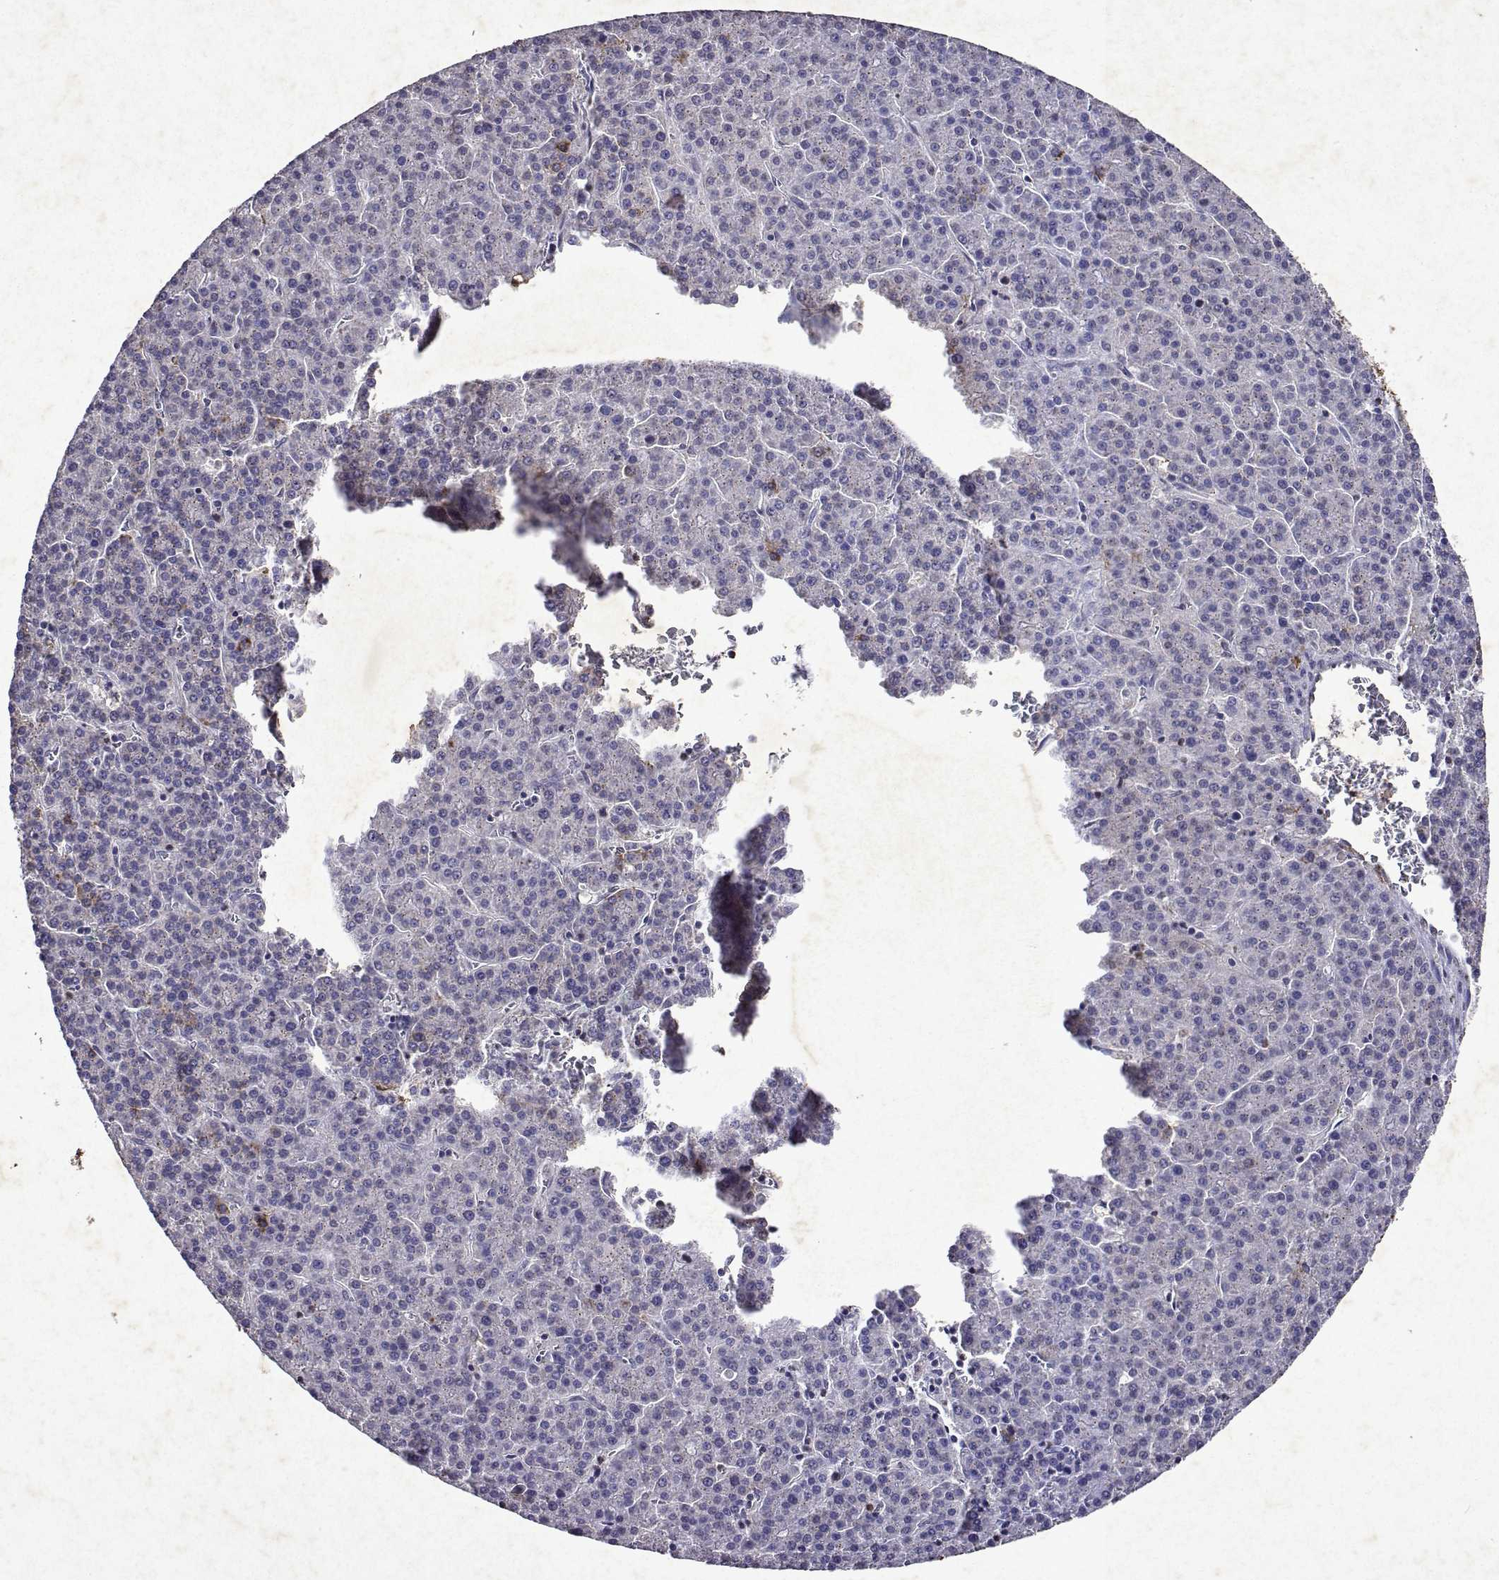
{"staining": {"intensity": "negative", "quantity": "none", "location": "none"}, "tissue": "liver cancer", "cell_type": "Tumor cells", "image_type": "cancer", "snomed": [{"axis": "morphology", "description": "Carcinoma, Hepatocellular, NOS"}, {"axis": "topography", "description": "Liver"}], "caption": "Image shows no significant protein expression in tumor cells of liver cancer (hepatocellular carcinoma).", "gene": "DUSP28", "patient": {"sex": "female", "age": 58}}